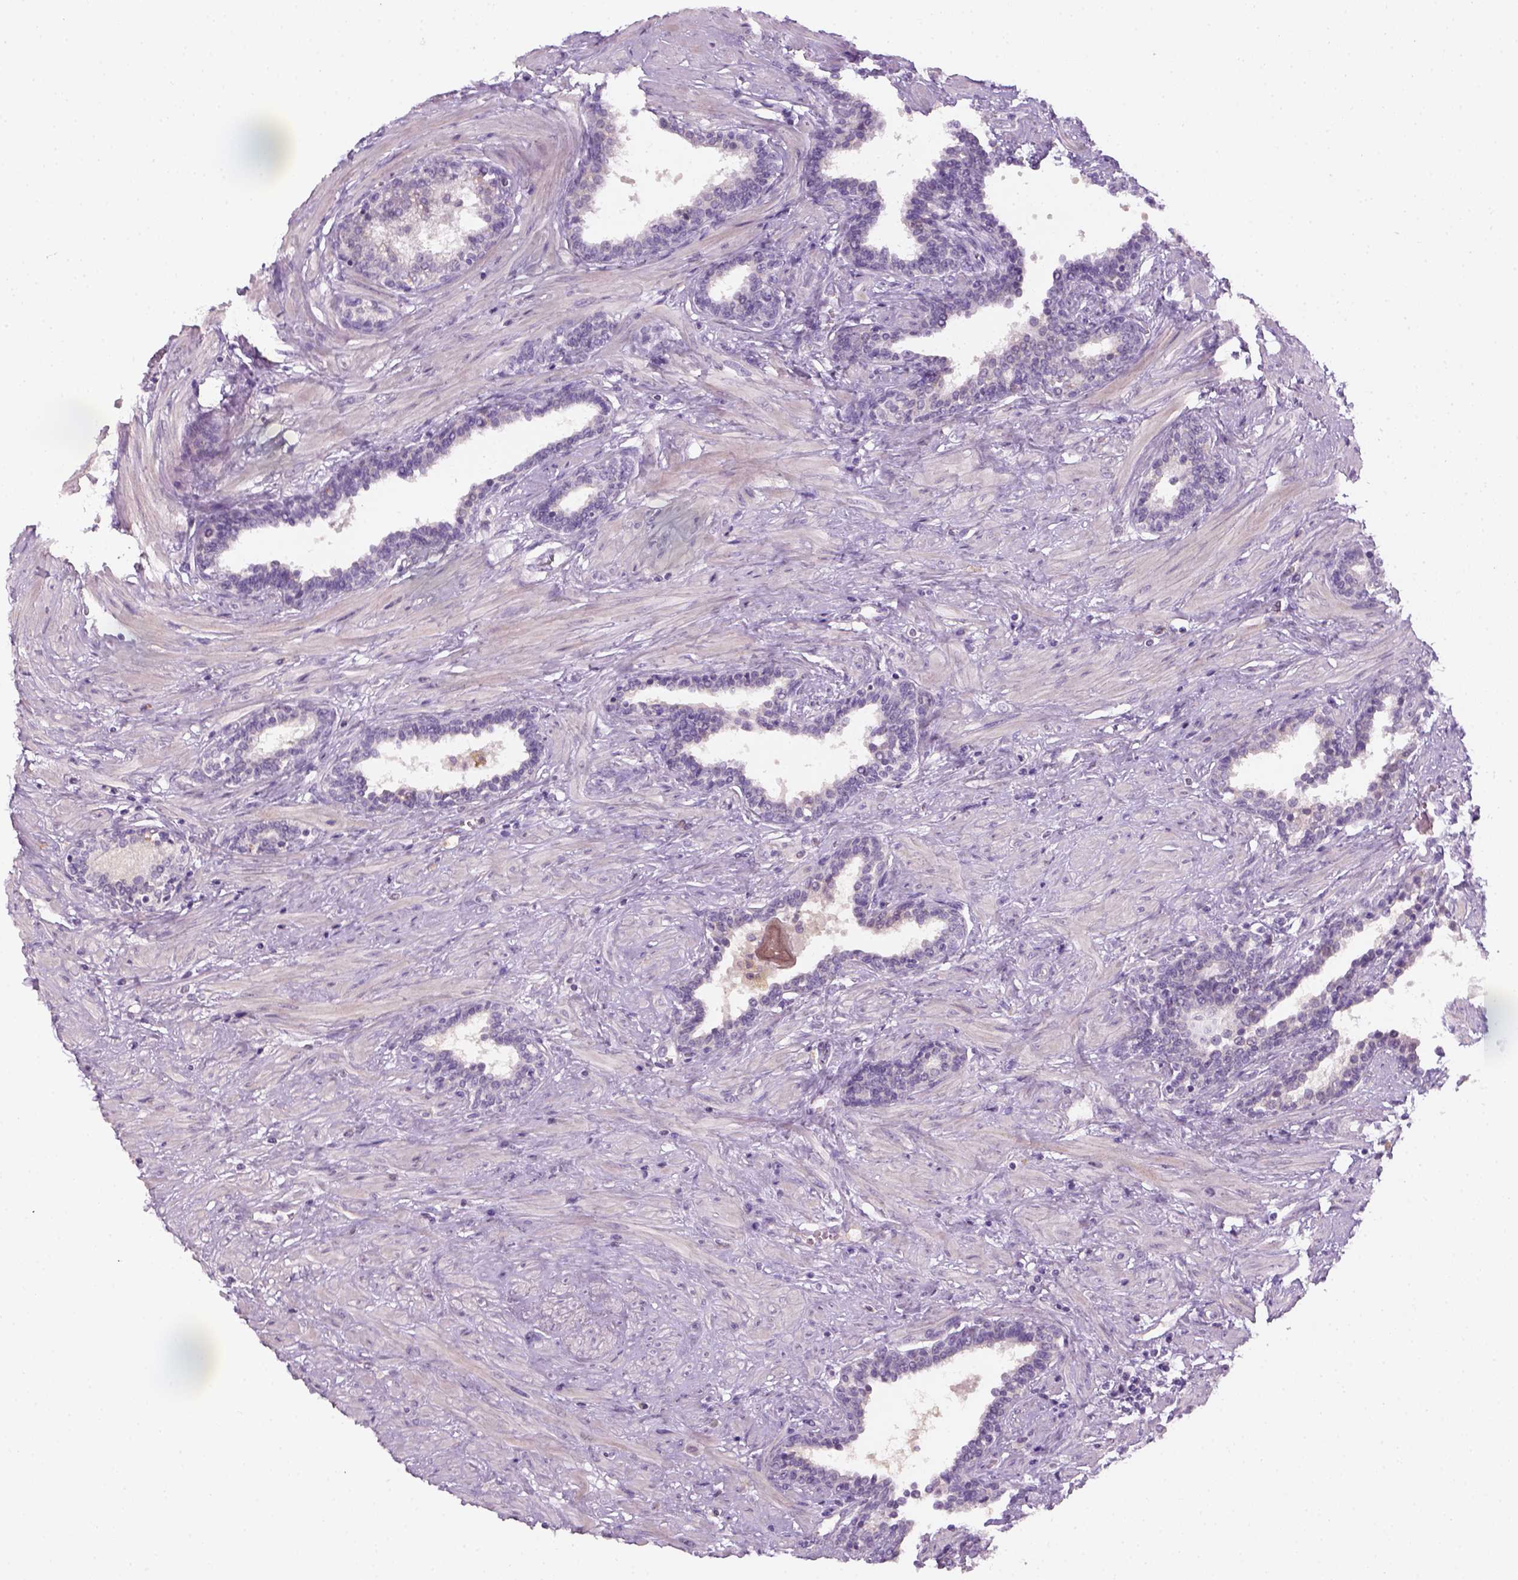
{"staining": {"intensity": "negative", "quantity": "none", "location": "none"}, "tissue": "prostate", "cell_type": "Glandular cells", "image_type": "normal", "snomed": [{"axis": "morphology", "description": "Normal tissue, NOS"}, {"axis": "topography", "description": "Prostate"}], "caption": "There is no significant staining in glandular cells of prostate. (Brightfield microscopy of DAB (3,3'-diaminobenzidine) IHC at high magnification).", "gene": "GFI1B", "patient": {"sex": "male", "age": 55}}